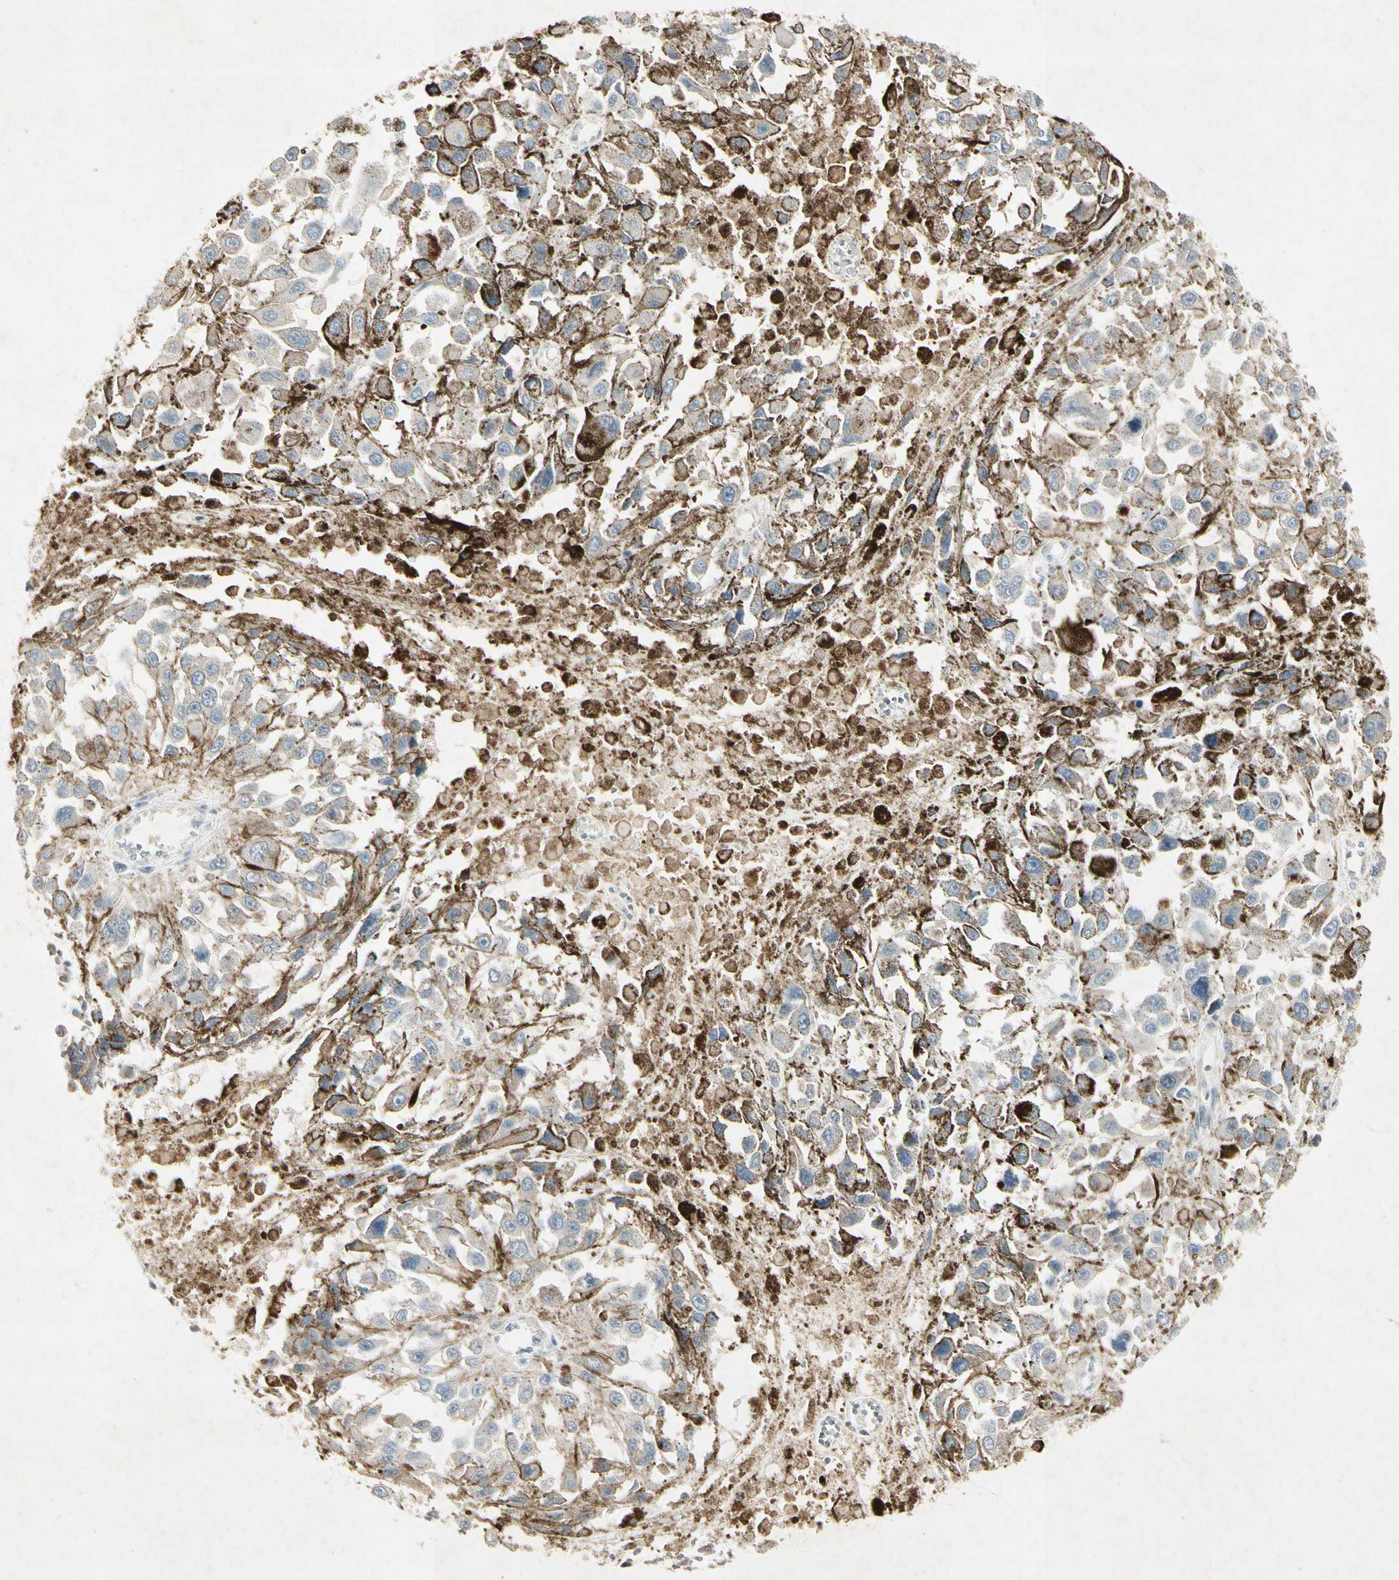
{"staining": {"intensity": "negative", "quantity": "none", "location": "none"}, "tissue": "melanoma", "cell_type": "Tumor cells", "image_type": "cancer", "snomed": [{"axis": "morphology", "description": "Malignant melanoma, Metastatic site"}, {"axis": "topography", "description": "Lymph node"}], "caption": "IHC of melanoma exhibits no positivity in tumor cells.", "gene": "TEK", "patient": {"sex": "male", "age": 59}}